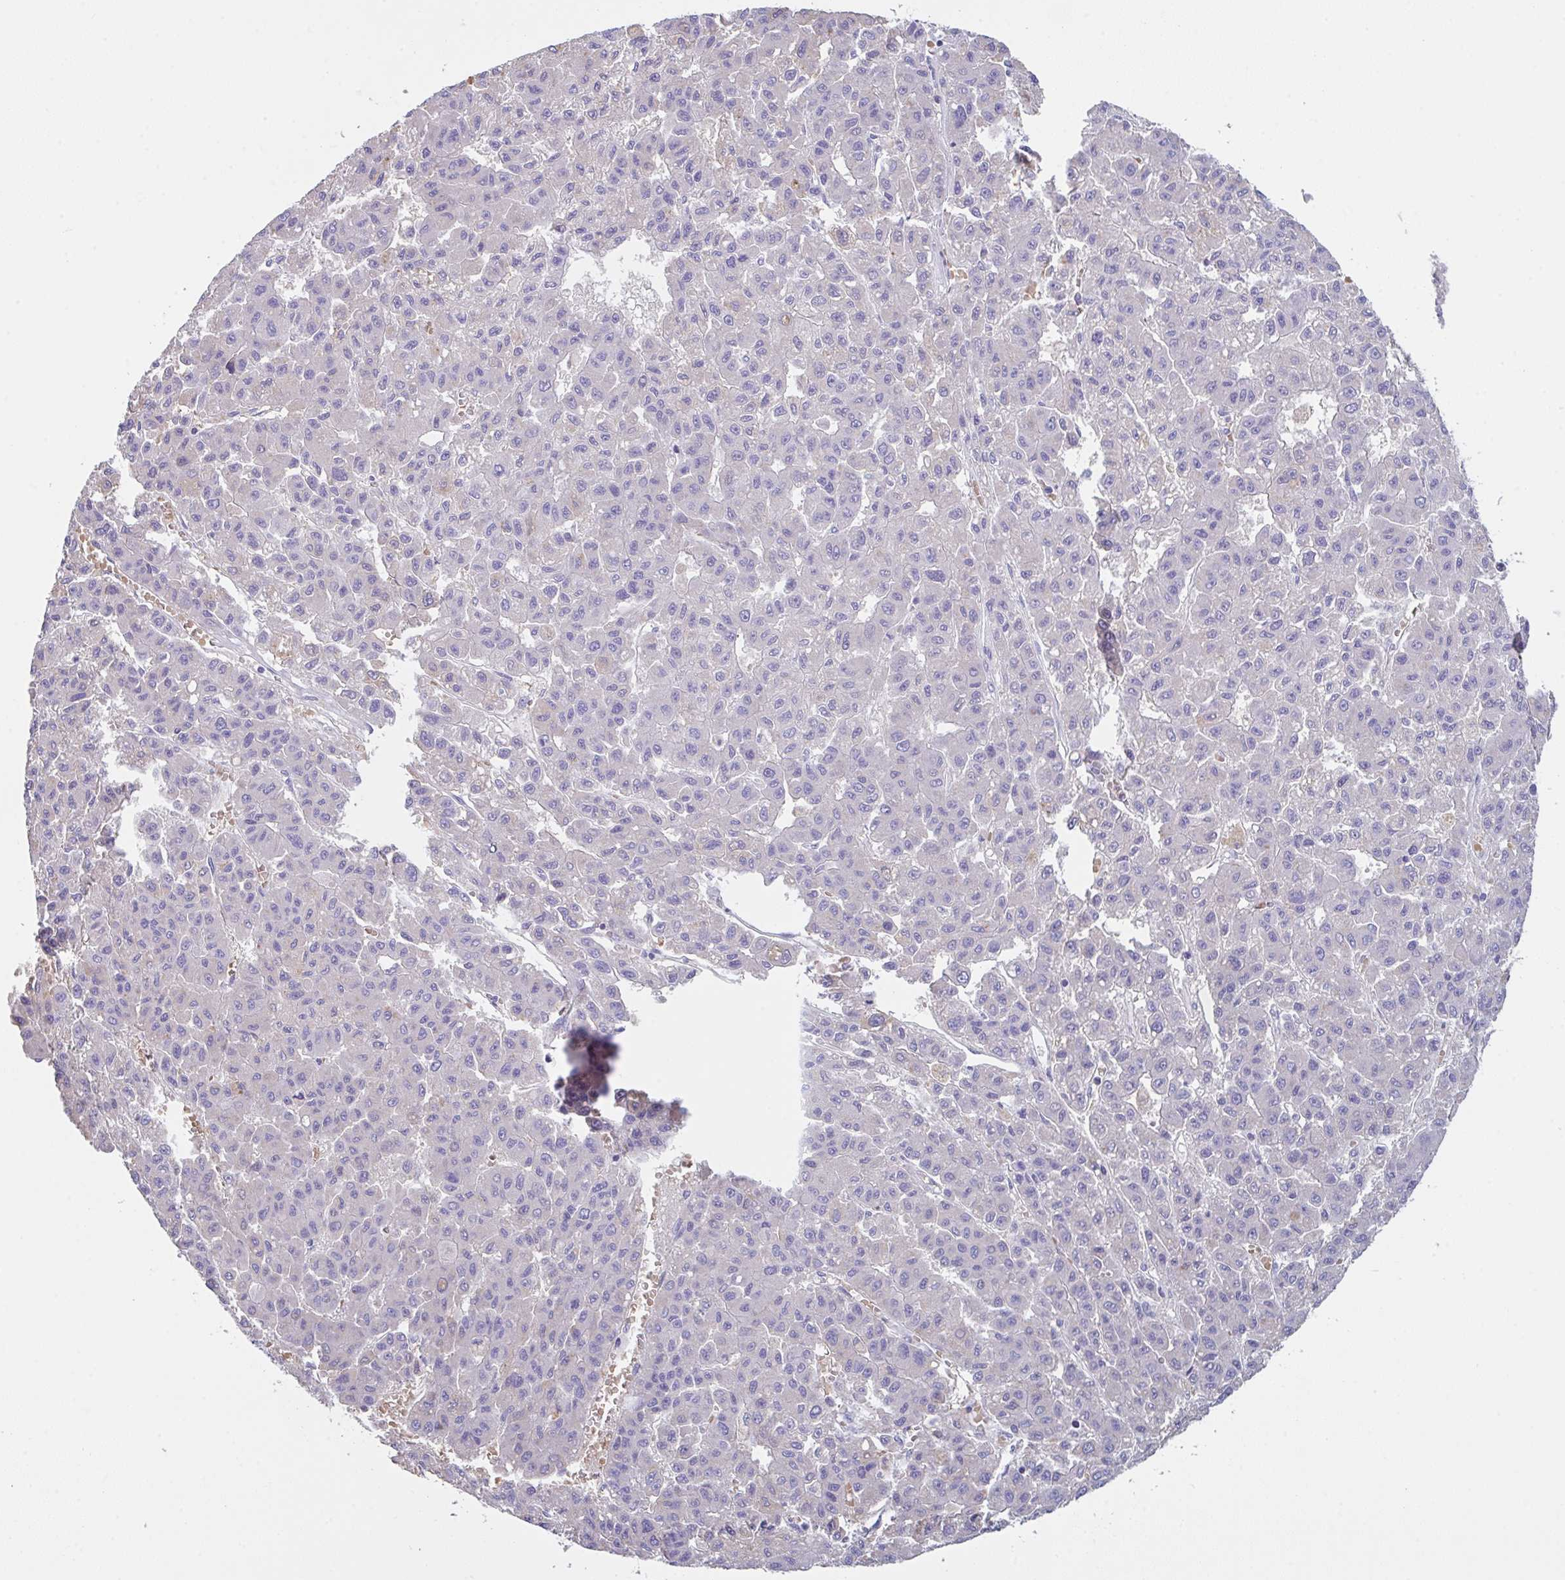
{"staining": {"intensity": "negative", "quantity": "none", "location": "none"}, "tissue": "liver cancer", "cell_type": "Tumor cells", "image_type": "cancer", "snomed": [{"axis": "morphology", "description": "Carcinoma, Hepatocellular, NOS"}, {"axis": "topography", "description": "Liver"}], "caption": "Immunohistochemical staining of human liver cancer demonstrates no significant expression in tumor cells. (DAB IHC, high magnification).", "gene": "TFAP2C", "patient": {"sex": "male", "age": 70}}